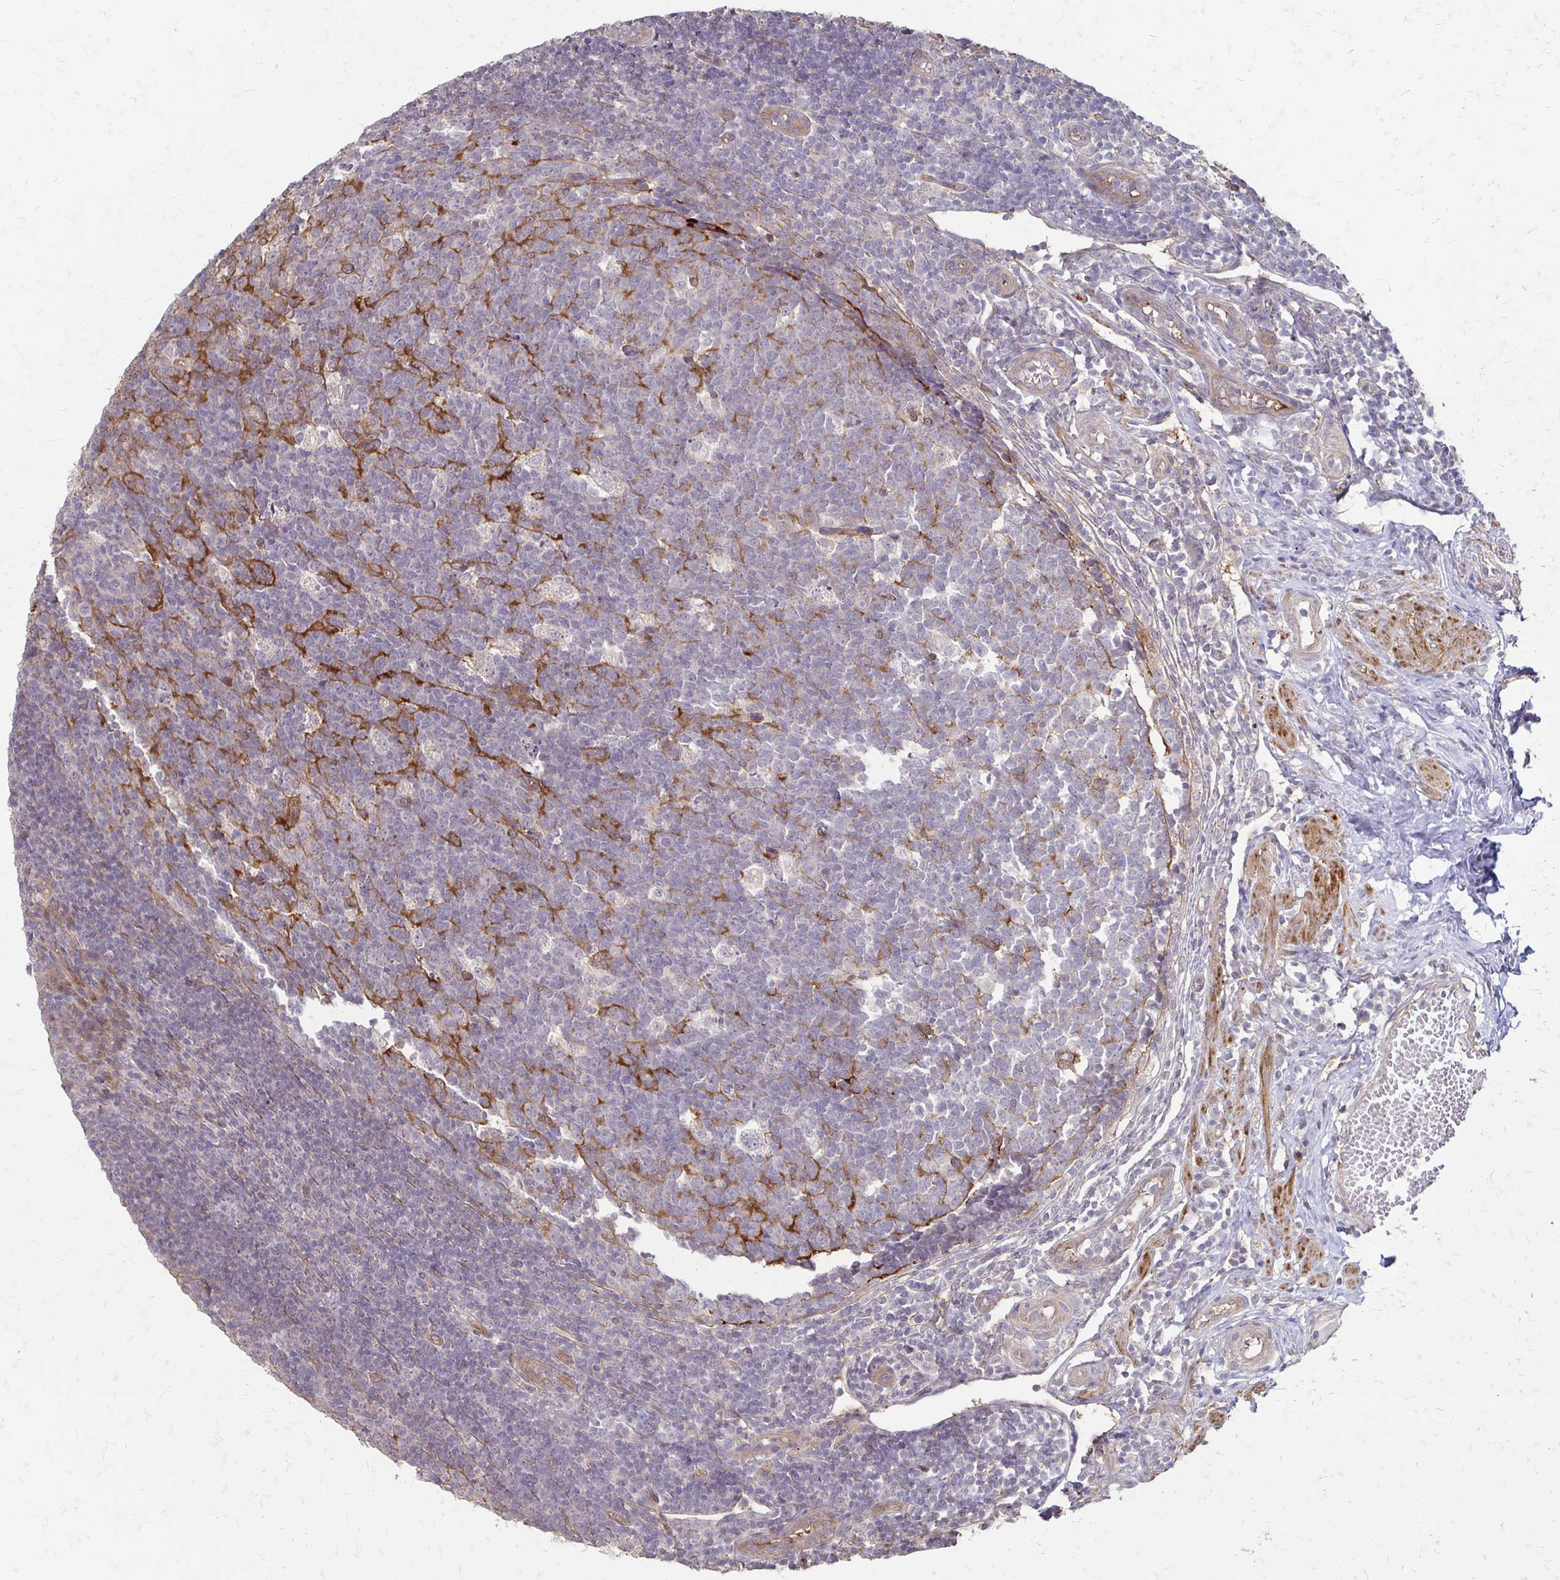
{"staining": {"intensity": "weak", "quantity": "<25%", "location": "cytoplasmic/membranous"}, "tissue": "appendix", "cell_type": "Glandular cells", "image_type": "normal", "snomed": [{"axis": "morphology", "description": "Normal tissue, NOS"}, {"axis": "topography", "description": "Appendix"}], "caption": "Glandular cells are negative for protein expression in normal human appendix. The staining is performed using DAB (3,3'-diaminobenzidine) brown chromogen with nuclei counter-stained in using hematoxylin.", "gene": "CFL2", "patient": {"sex": "male", "age": 18}}